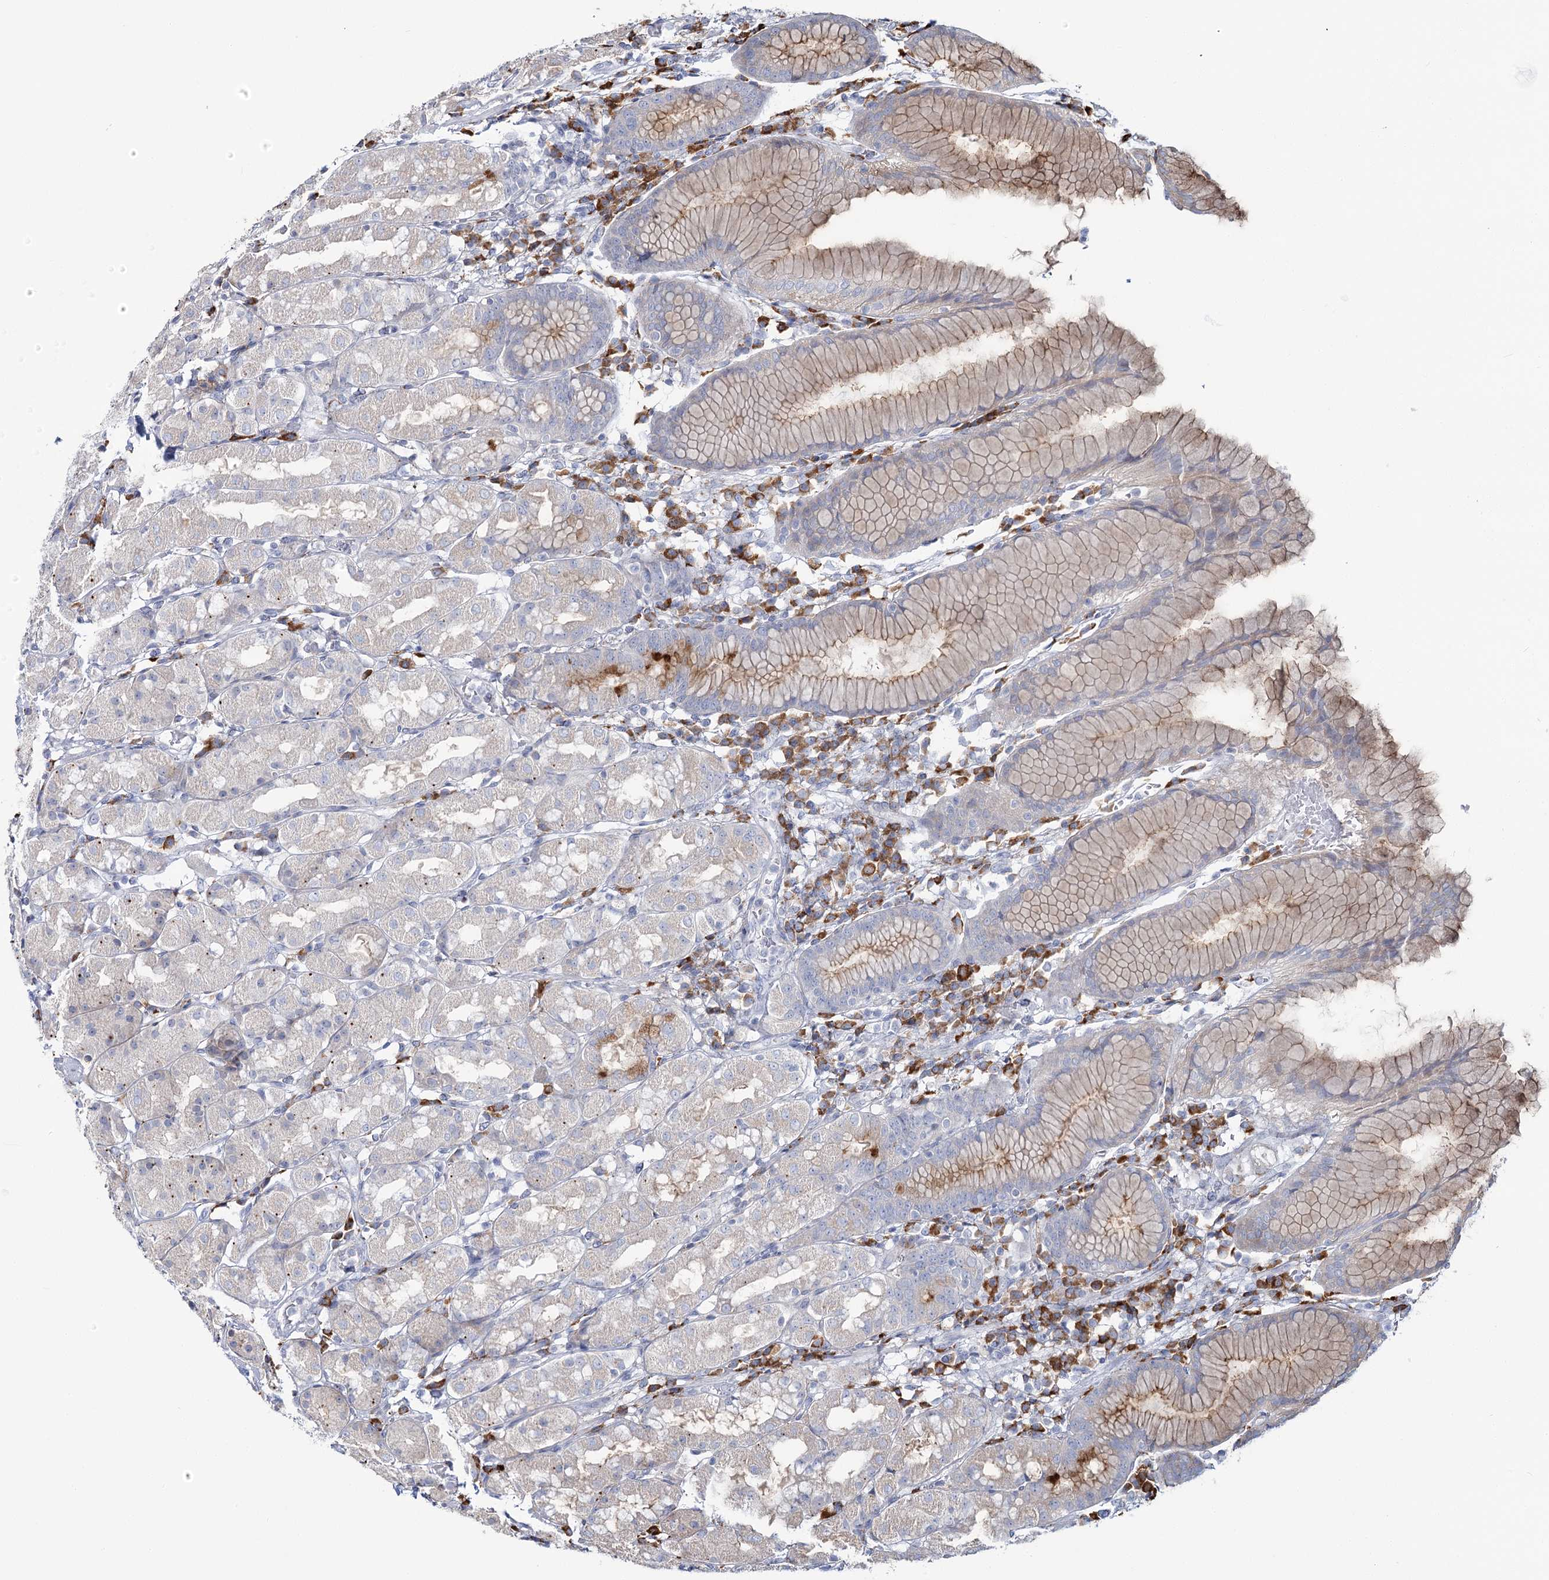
{"staining": {"intensity": "moderate", "quantity": "25%-75%", "location": "cytoplasmic/membranous"}, "tissue": "stomach", "cell_type": "Glandular cells", "image_type": "normal", "snomed": [{"axis": "morphology", "description": "Normal tissue, NOS"}, {"axis": "topography", "description": "Stomach, lower"}], "caption": "Approximately 25%-75% of glandular cells in normal stomach demonstrate moderate cytoplasmic/membranous protein expression as visualized by brown immunohistochemical staining.", "gene": "POGLUT1", "patient": {"sex": "female", "age": 56}}